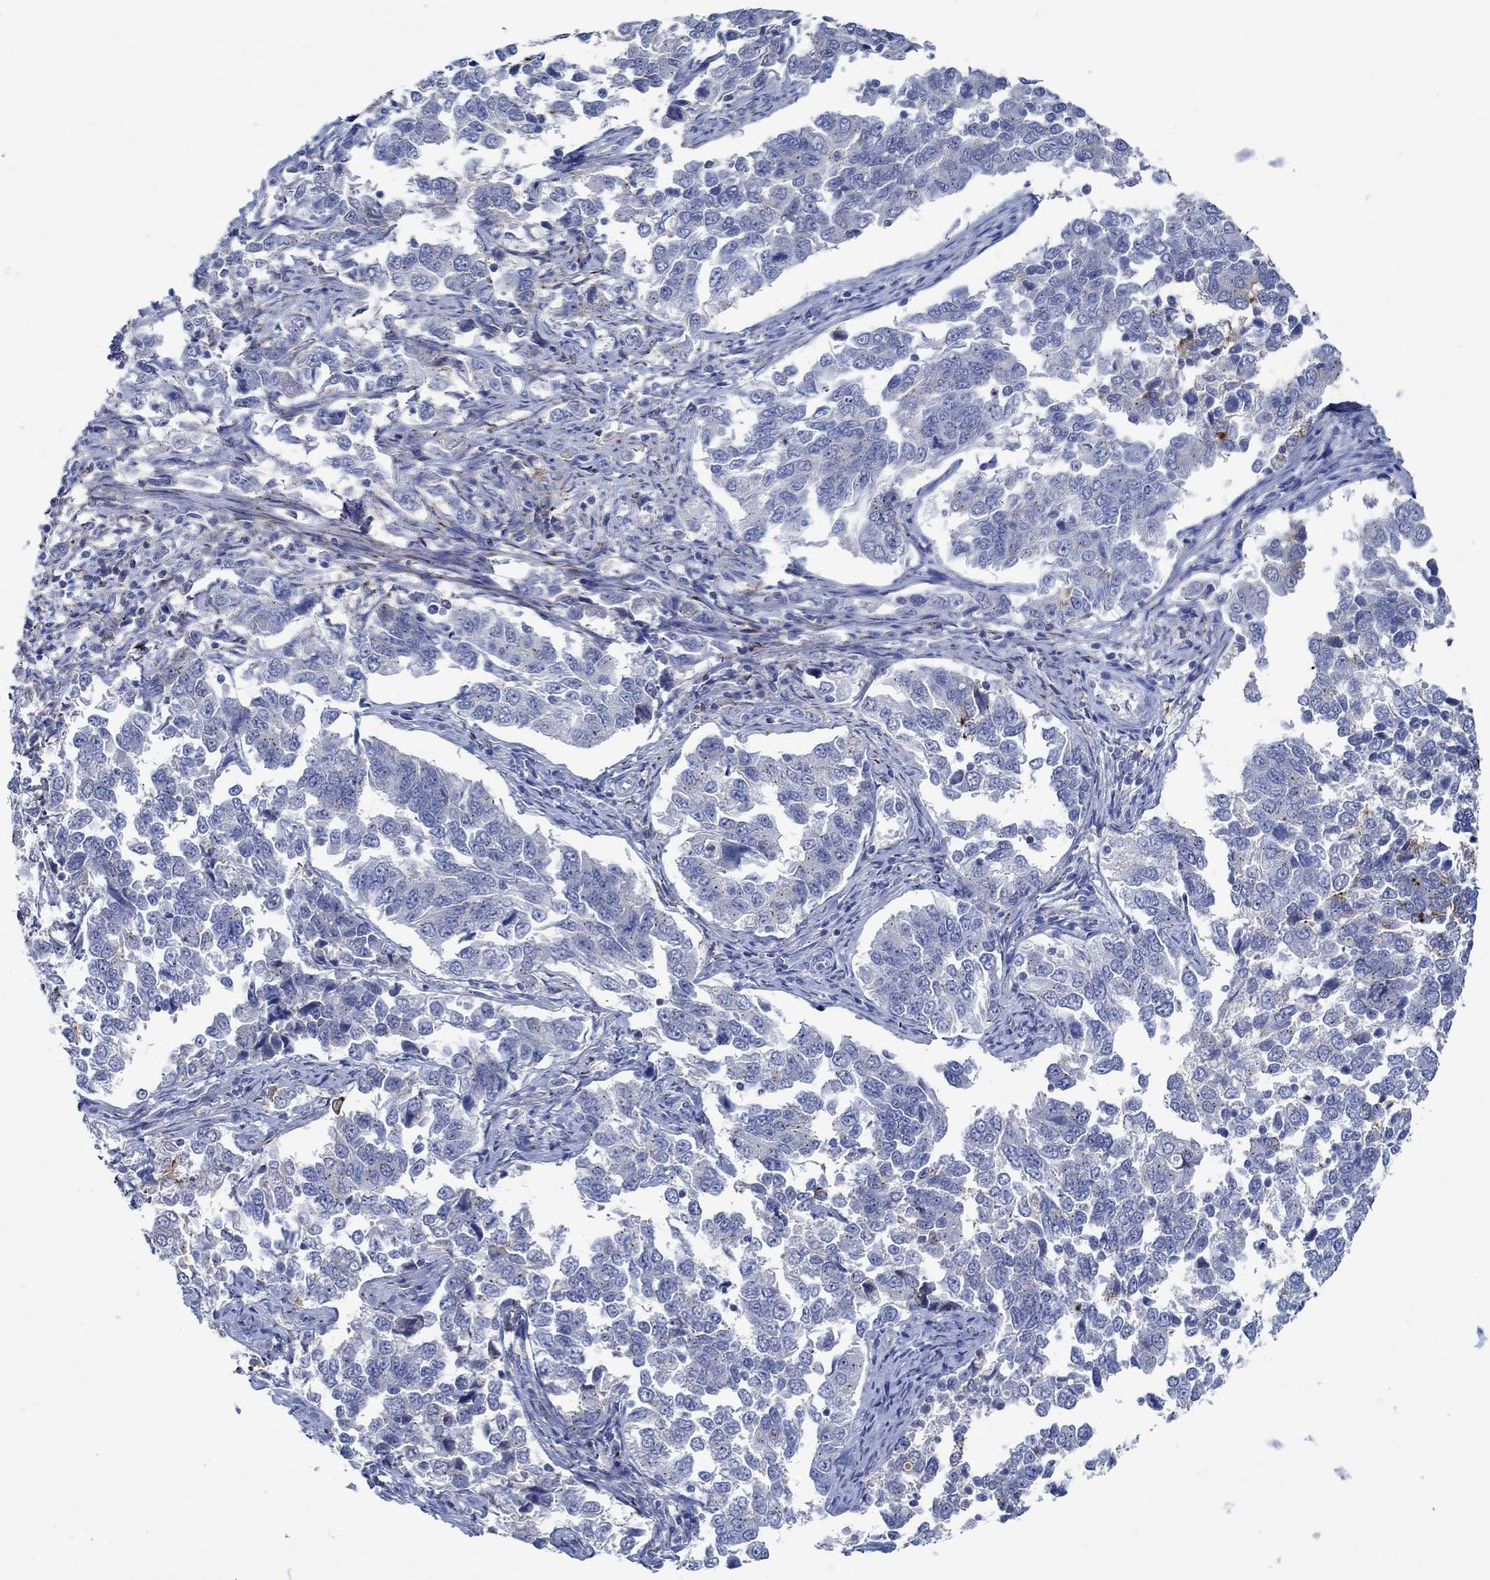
{"staining": {"intensity": "moderate", "quantity": "<25%", "location": "cytoplasmic/membranous"}, "tissue": "endometrial cancer", "cell_type": "Tumor cells", "image_type": "cancer", "snomed": [{"axis": "morphology", "description": "Adenocarcinoma, NOS"}, {"axis": "topography", "description": "Endometrium"}], "caption": "Protein expression analysis of human endometrial cancer (adenocarcinoma) reveals moderate cytoplasmic/membranous positivity in about <25% of tumor cells.", "gene": "CPM", "patient": {"sex": "female", "age": 43}}